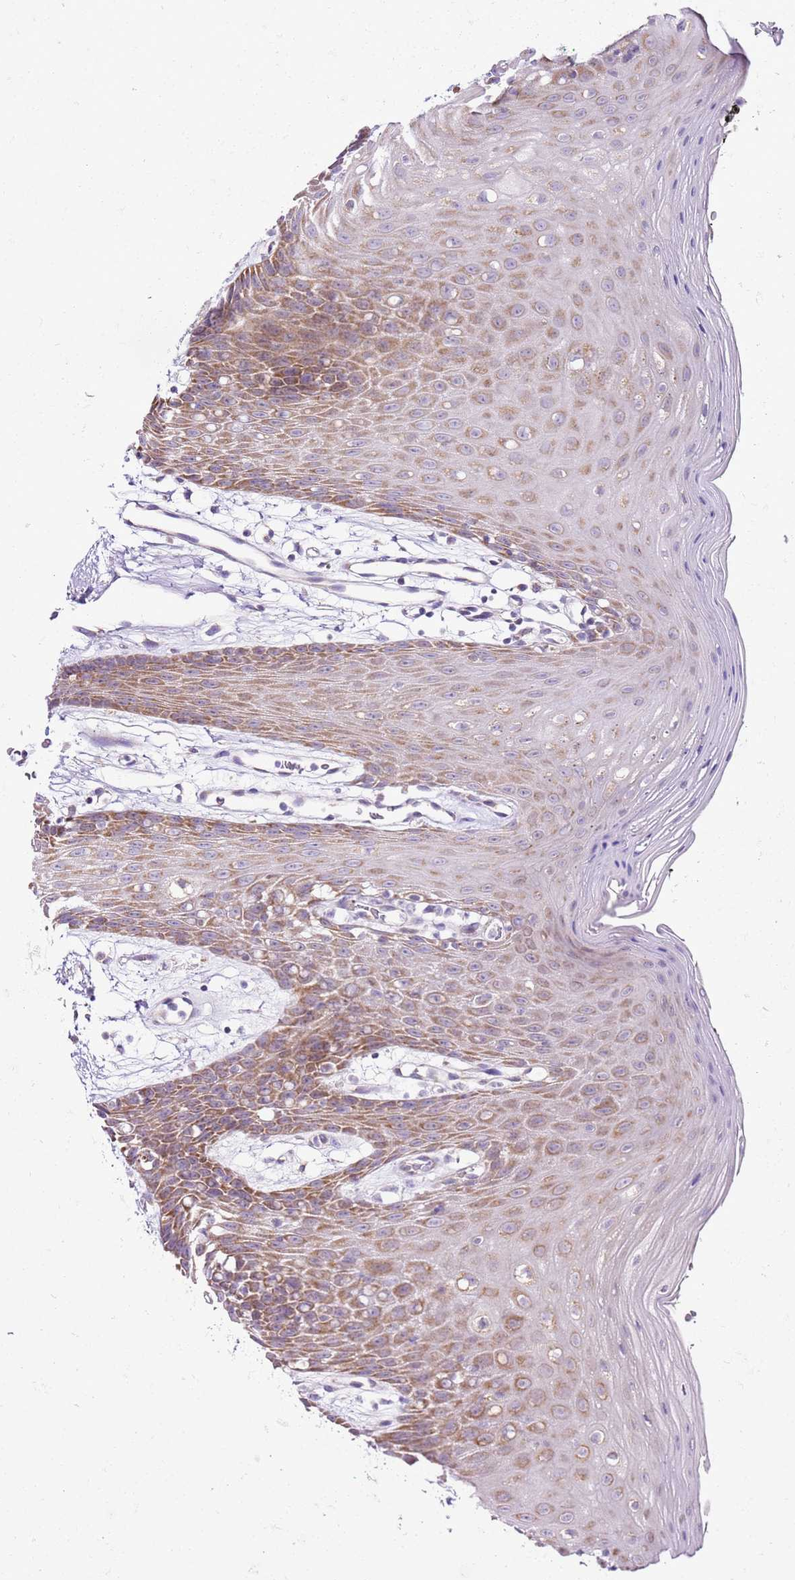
{"staining": {"intensity": "moderate", "quantity": "25%-75%", "location": "cytoplasmic/membranous"}, "tissue": "oral mucosa", "cell_type": "Squamous epithelial cells", "image_type": "normal", "snomed": [{"axis": "morphology", "description": "Normal tissue, NOS"}, {"axis": "topography", "description": "Oral tissue"}, {"axis": "topography", "description": "Tounge, NOS"}], "caption": "Immunohistochemical staining of normal oral mucosa displays 25%-75% levels of moderate cytoplasmic/membranous protein staining in about 25%-75% of squamous epithelial cells. Nuclei are stained in blue.", "gene": "MRPL36", "patient": {"sex": "female", "age": 59}}